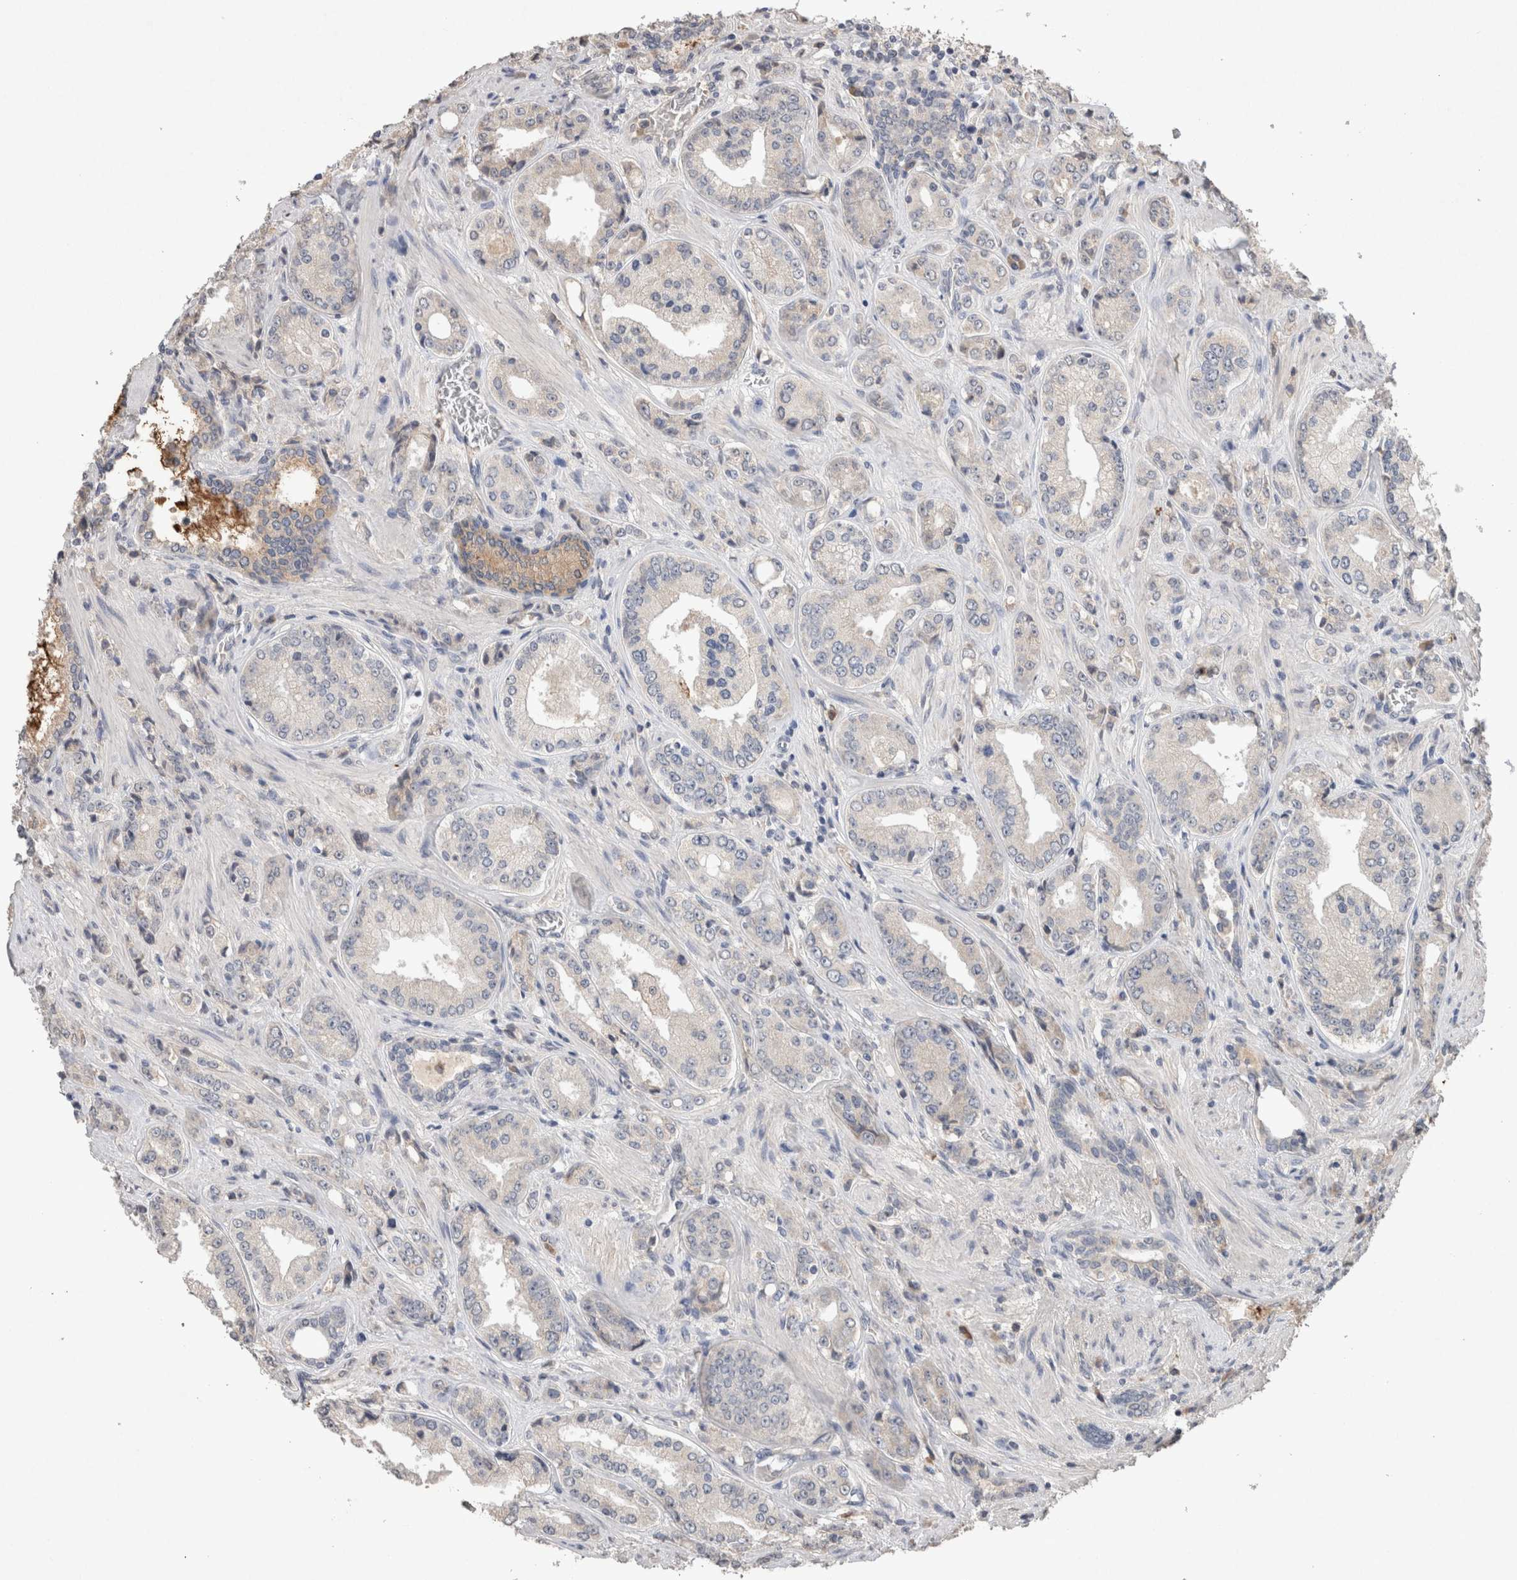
{"staining": {"intensity": "negative", "quantity": "none", "location": "none"}, "tissue": "prostate cancer", "cell_type": "Tumor cells", "image_type": "cancer", "snomed": [{"axis": "morphology", "description": "Adenocarcinoma, High grade"}, {"axis": "topography", "description": "Prostate"}], "caption": "An immunohistochemistry (IHC) image of prostate high-grade adenocarcinoma is shown. There is no staining in tumor cells of prostate high-grade adenocarcinoma. (Stains: DAB (3,3'-diaminobenzidine) immunohistochemistry with hematoxylin counter stain, Microscopy: brightfield microscopy at high magnification).", "gene": "FABP7", "patient": {"sex": "male", "age": 61}}